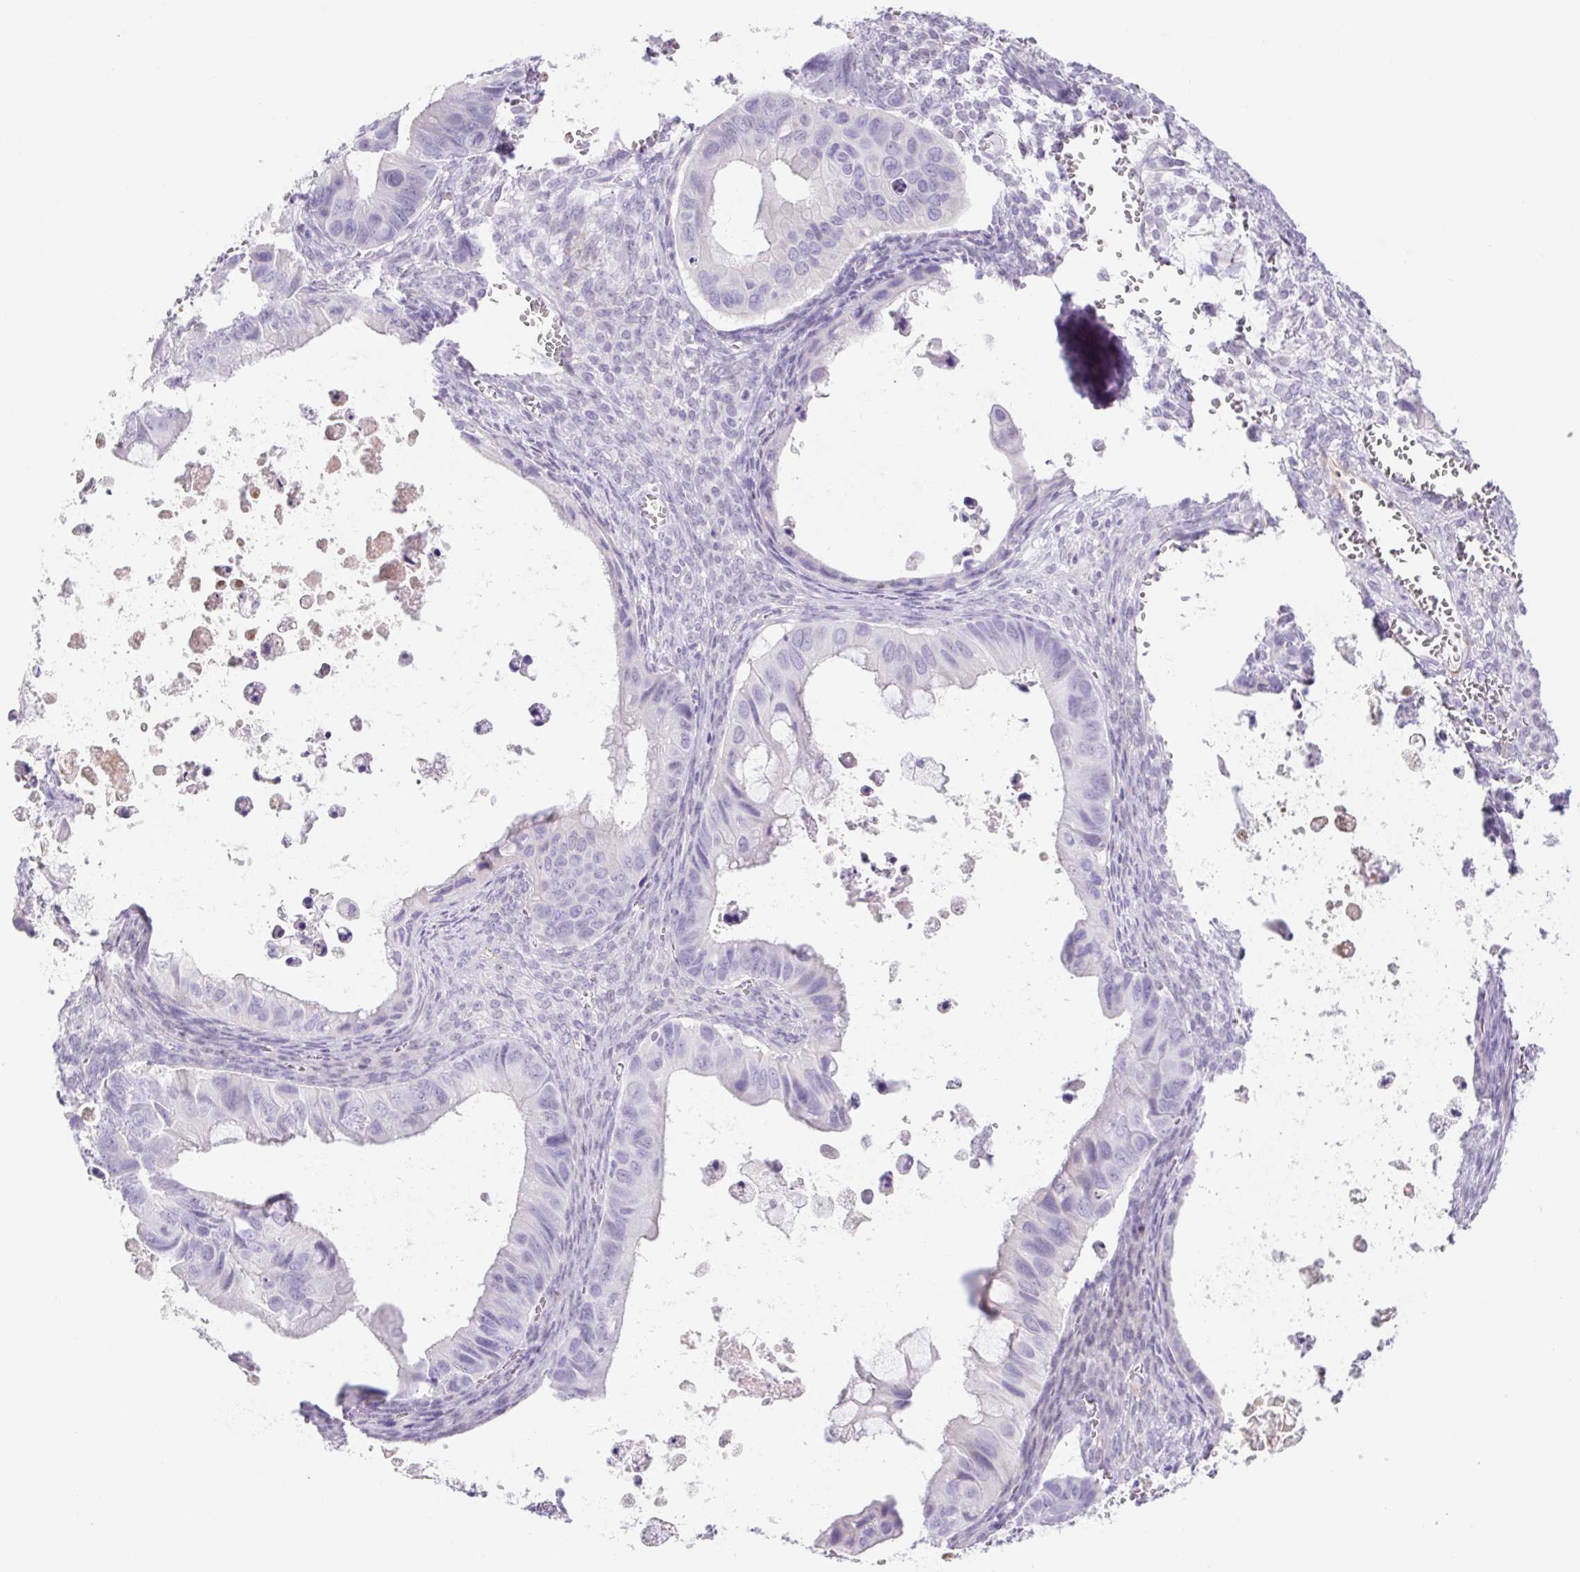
{"staining": {"intensity": "negative", "quantity": "none", "location": "none"}, "tissue": "ovarian cancer", "cell_type": "Tumor cells", "image_type": "cancer", "snomed": [{"axis": "morphology", "description": "Cystadenocarcinoma, mucinous, NOS"}, {"axis": "topography", "description": "Ovary"}], "caption": "A histopathology image of ovarian mucinous cystadenocarcinoma stained for a protein displays no brown staining in tumor cells. (DAB immunohistochemistry visualized using brightfield microscopy, high magnification).", "gene": "CYP21A2", "patient": {"sex": "female", "age": 64}}